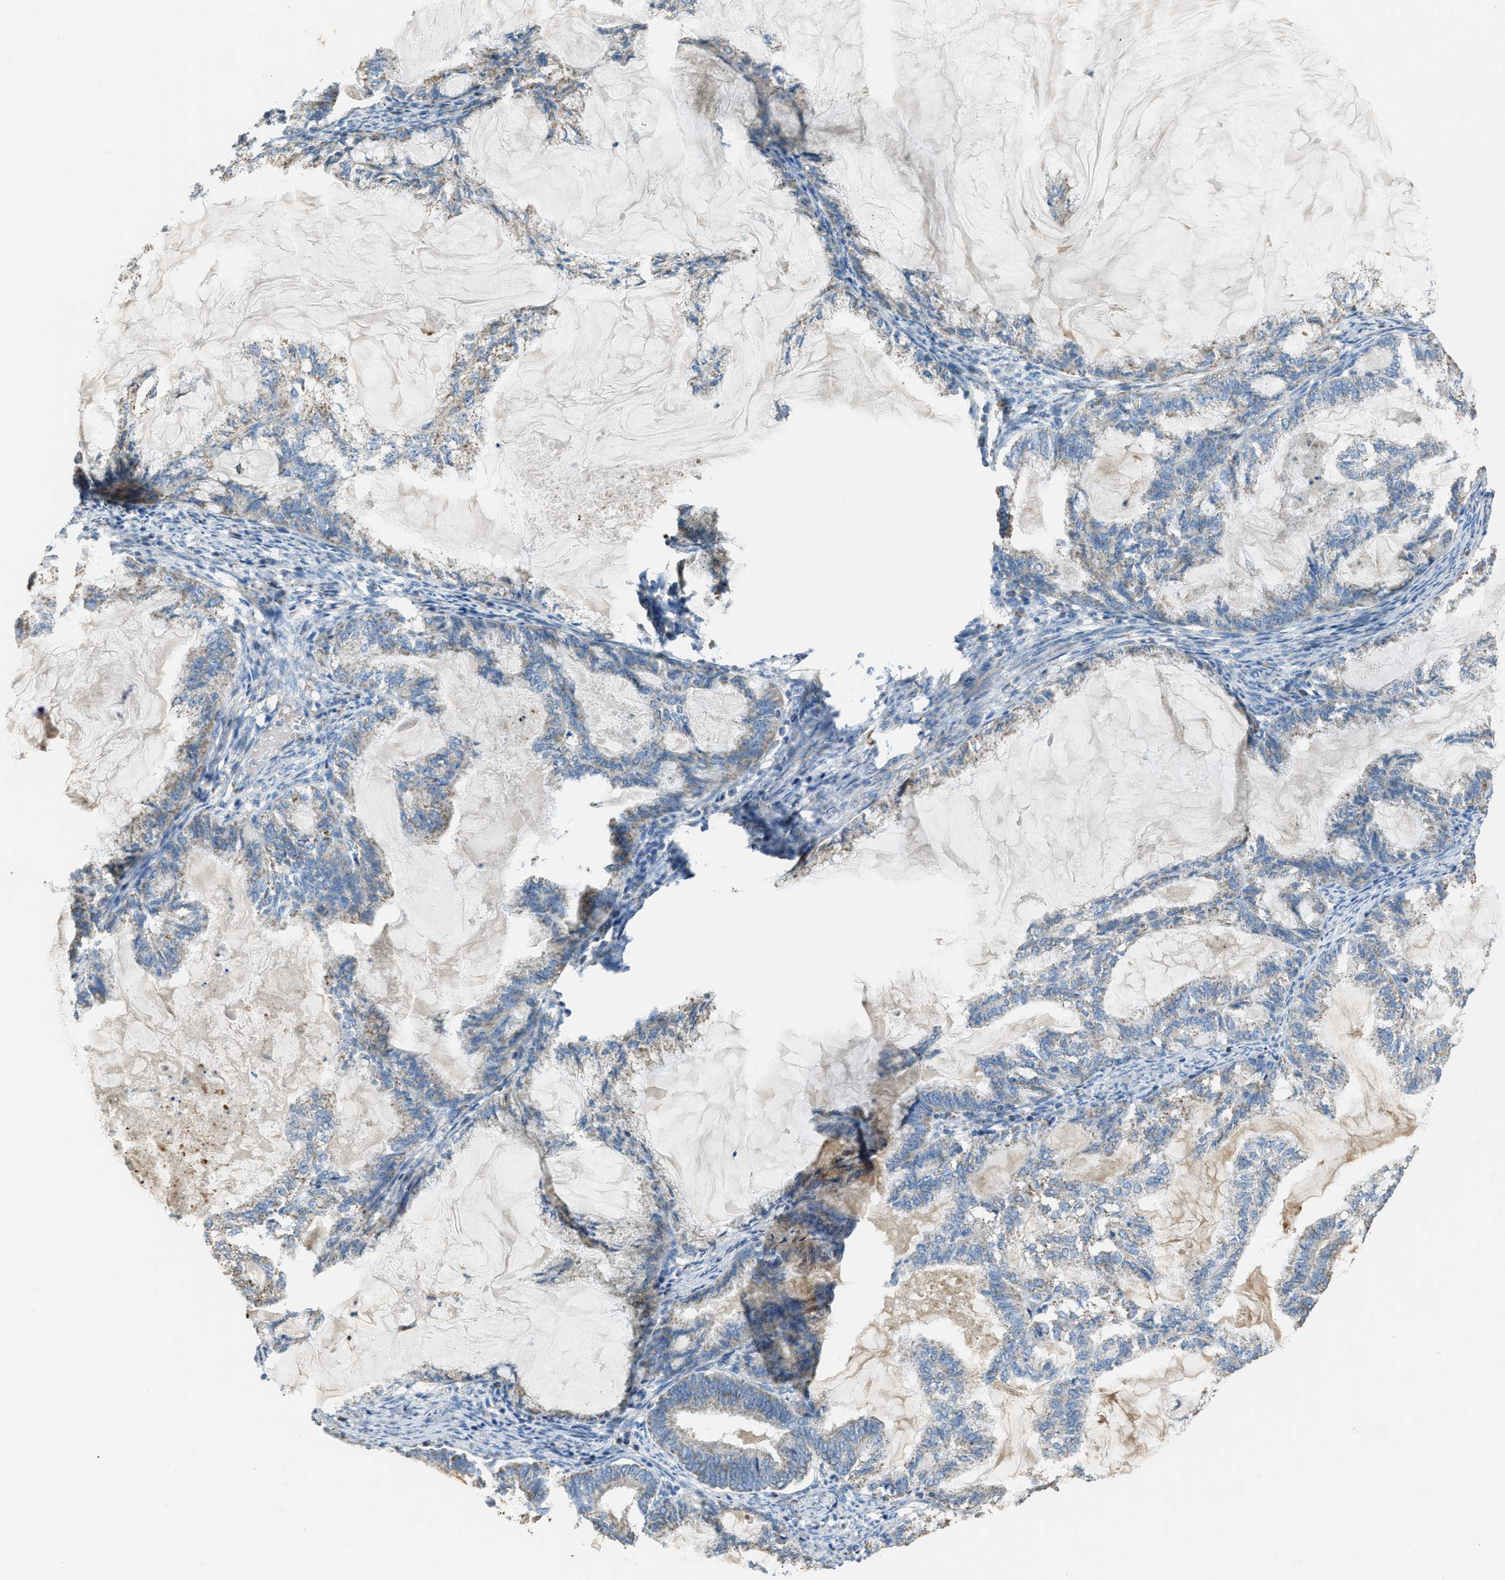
{"staining": {"intensity": "weak", "quantity": "25%-75%", "location": "cytoplasmic/membranous"}, "tissue": "endometrial cancer", "cell_type": "Tumor cells", "image_type": "cancer", "snomed": [{"axis": "morphology", "description": "Adenocarcinoma, NOS"}, {"axis": "topography", "description": "Endometrium"}], "caption": "Tumor cells display weak cytoplasmic/membranous positivity in approximately 25%-75% of cells in endometrial adenocarcinoma. (DAB IHC, brown staining for protein, blue staining for nuclei).", "gene": "SLC25A11", "patient": {"sex": "female", "age": 86}}